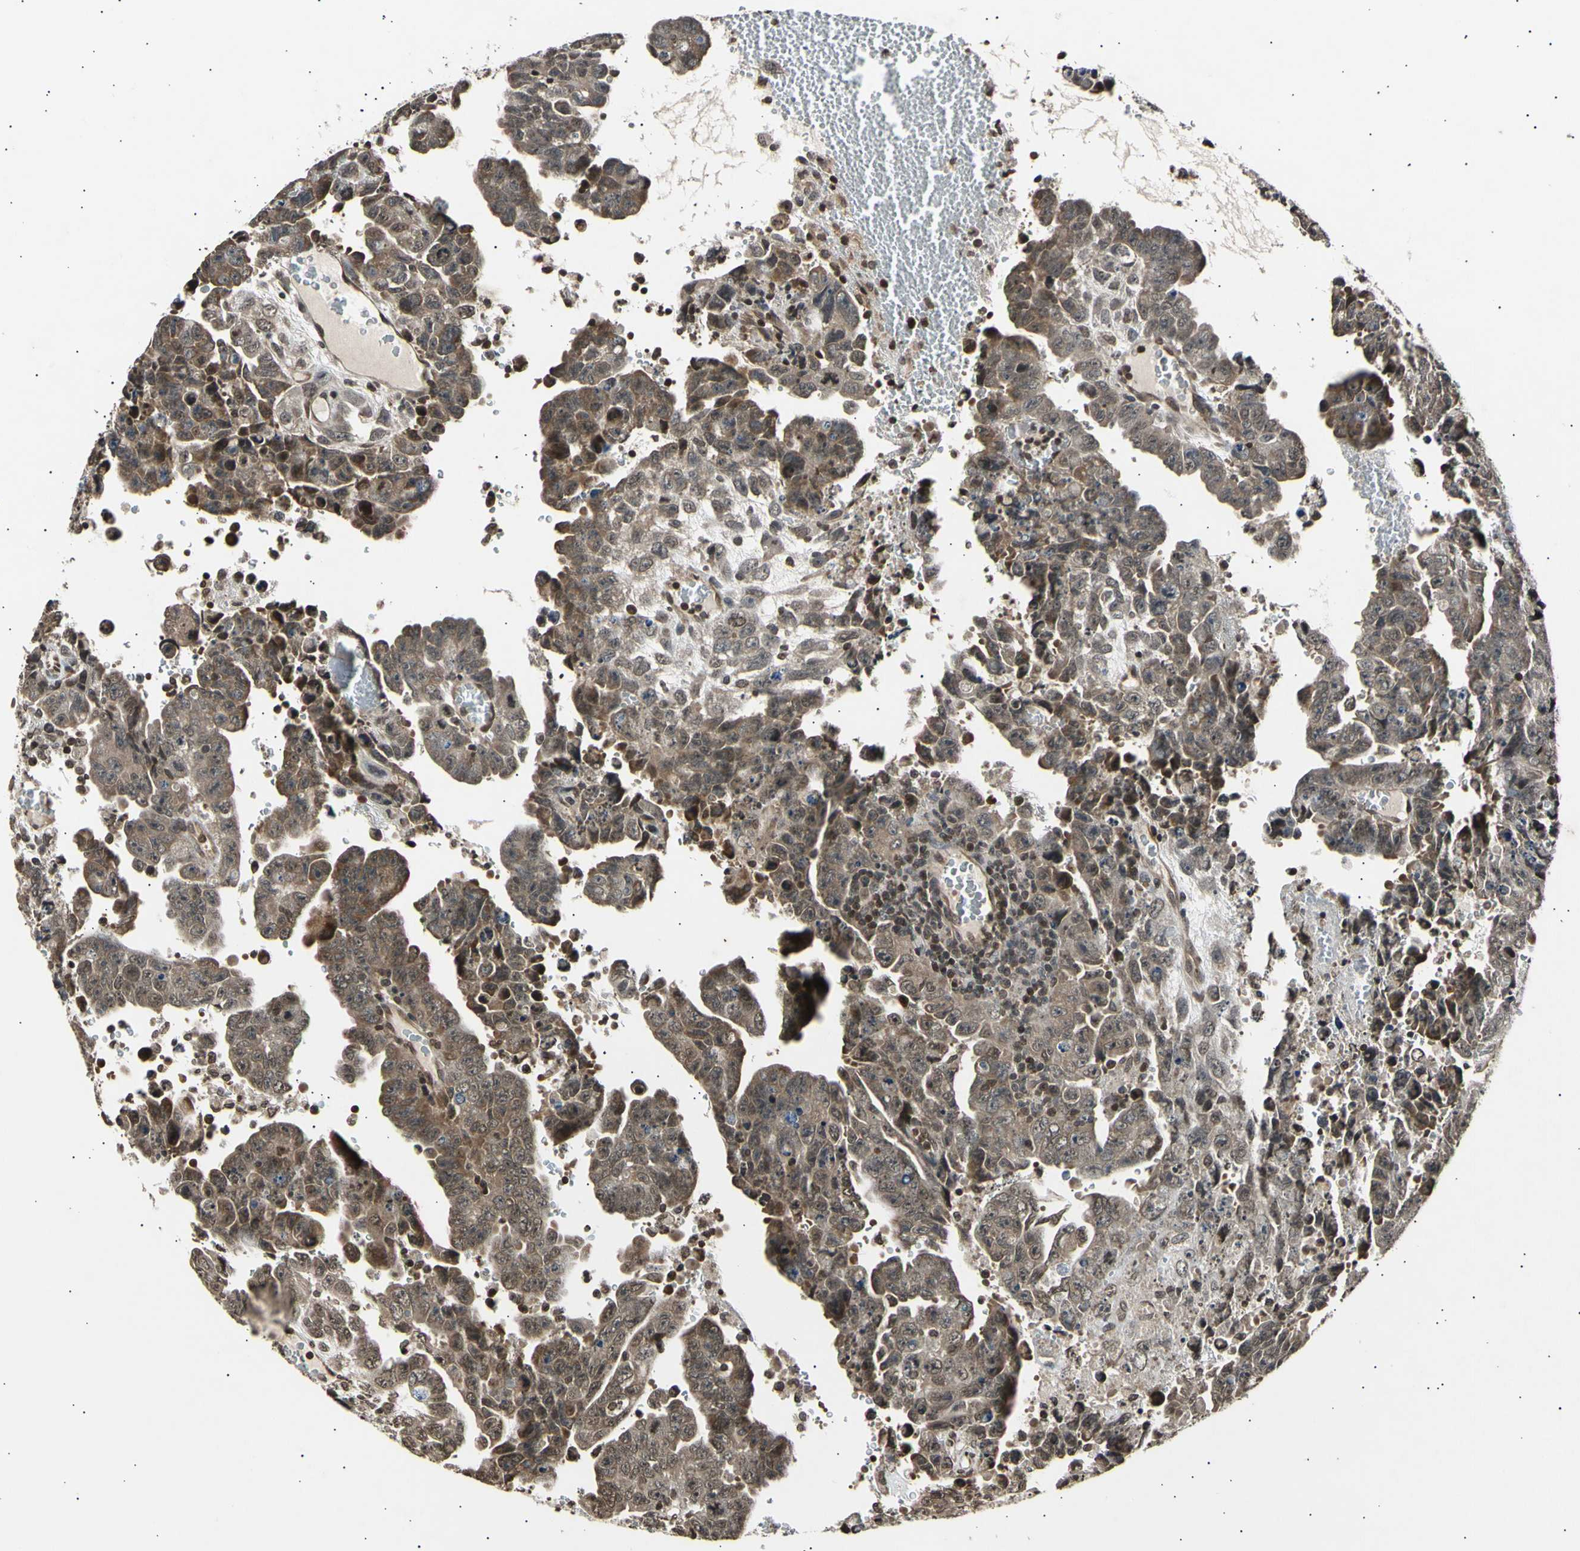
{"staining": {"intensity": "moderate", "quantity": ">75%", "location": "cytoplasmic/membranous,nuclear"}, "tissue": "testis cancer", "cell_type": "Tumor cells", "image_type": "cancer", "snomed": [{"axis": "morphology", "description": "Carcinoma, Embryonal, NOS"}, {"axis": "topography", "description": "Testis"}], "caption": "Human testis embryonal carcinoma stained with a protein marker displays moderate staining in tumor cells.", "gene": "ANAPC7", "patient": {"sex": "male", "age": 28}}